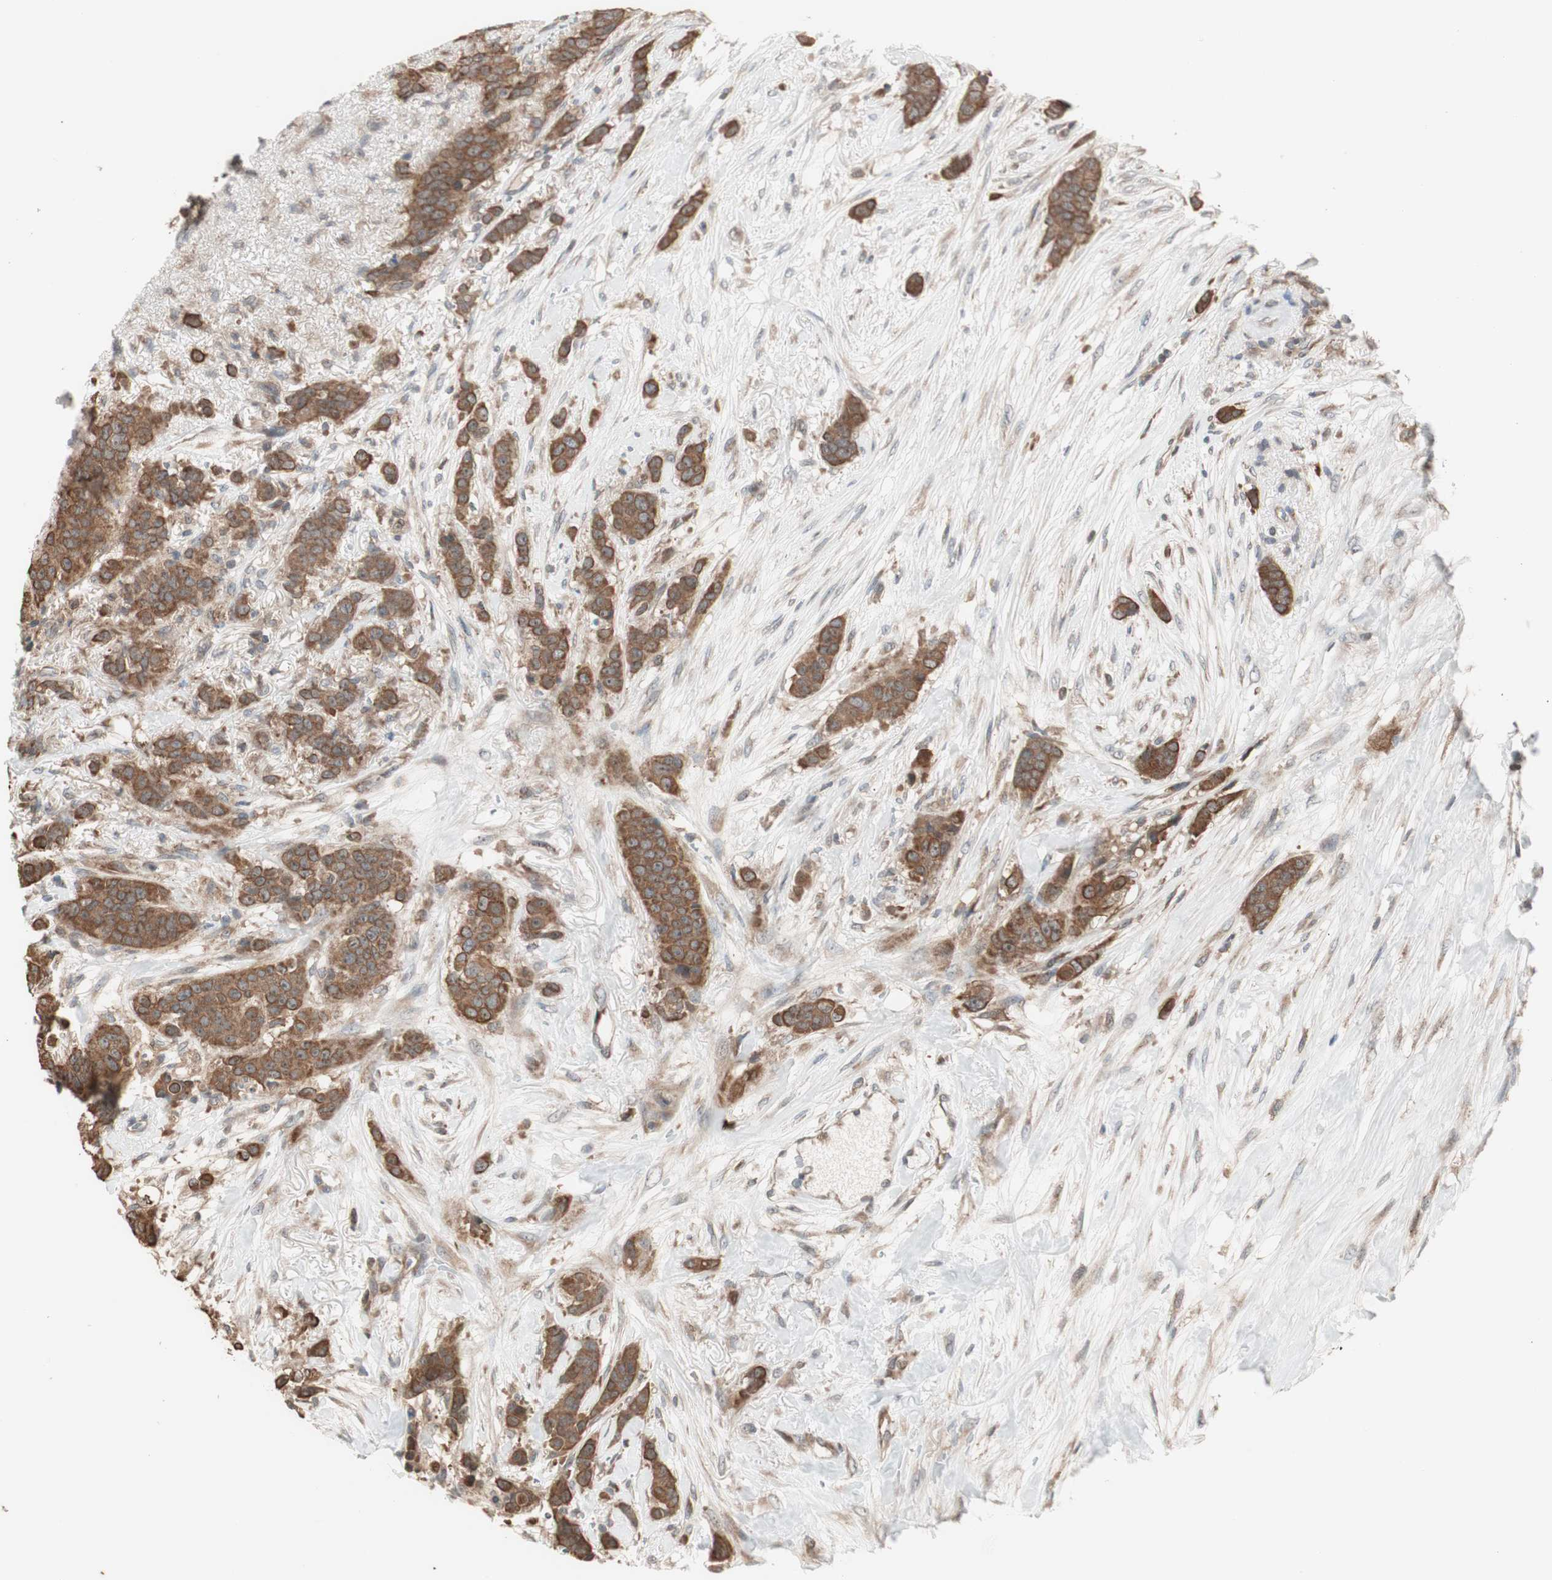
{"staining": {"intensity": "moderate", "quantity": ">75%", "location": "cytoplasmic/membranous"}, "tissue": "breast cancer", "cell_type": "Tumor cells", "image_type": "cancer", "snomed": [{"axis": "morphology", "description": "Duct carcinoma"}, {"axis": "topography", "description": "Breast"}], "caption": "Immunohistochemical staining of human breast cancer displays medium levels of moderate cytoplasmic/membranous protein staining in about >75% of tumor cells.", "gene": "FBXO5", "patient": {"sex": "female", "age": 40}}